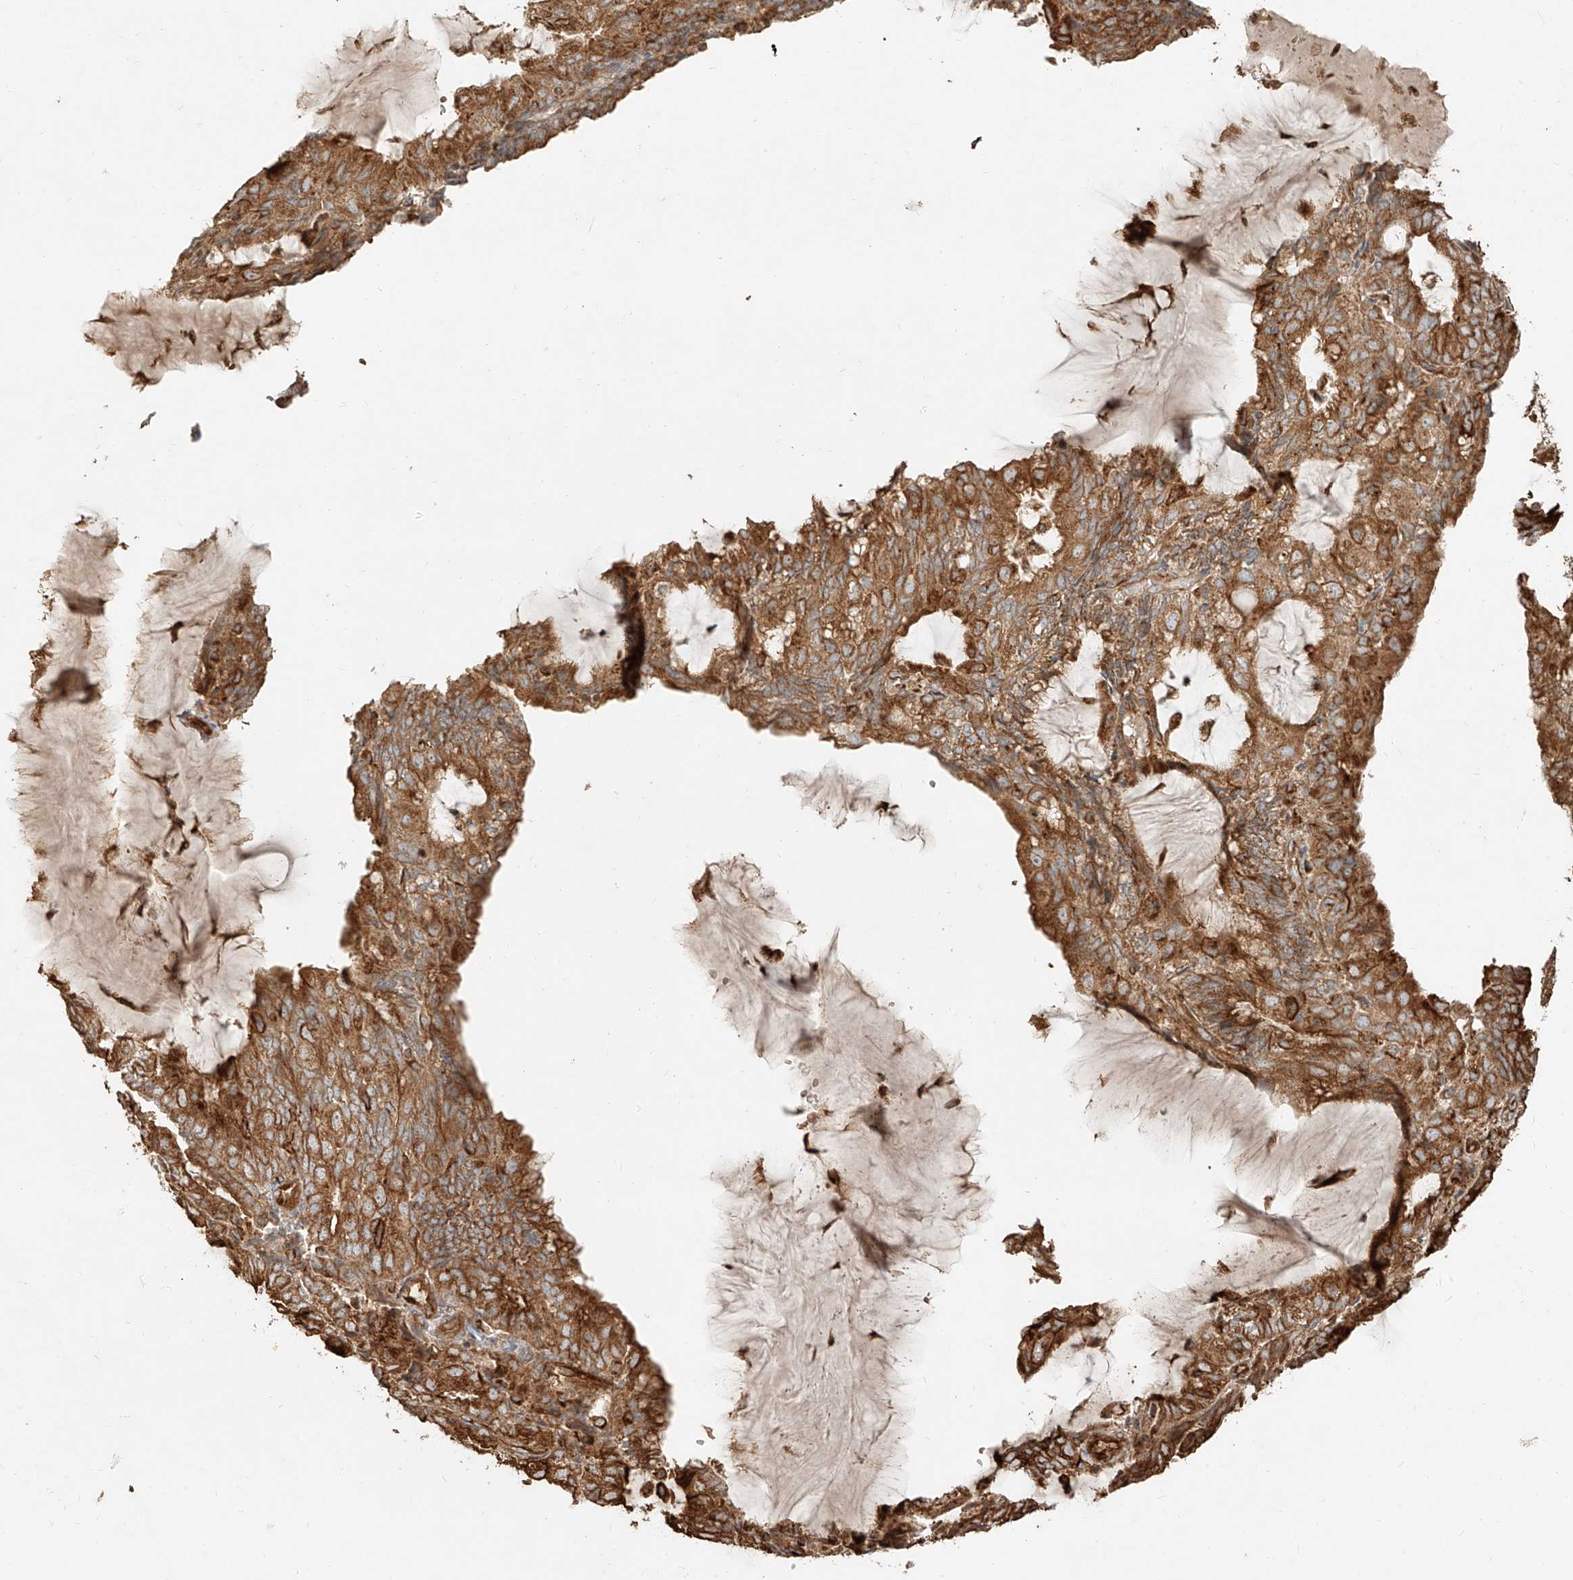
{"staining": {"intensity": "moderate", "quantity": ">75%", "location": "cytoplasmic/membranous"}, "tissue": "endometrial cancer", "cell_type": "Tumor cells", "image_type": "cancer", "snomed": [{"axis": "morphology", "description": "Adenocarcinoma, NOS"}, {"axis": "topography", "description": "Endometrium"}], "caption": "Immunohistochemistry of endometrial cancer demonstrates medium levels of moderate cytoplasmic/membranous positivity in approximately >75% of tumor cells.", "gene": "EFNB1", "patient": {"sex": "female", "age": 81}}